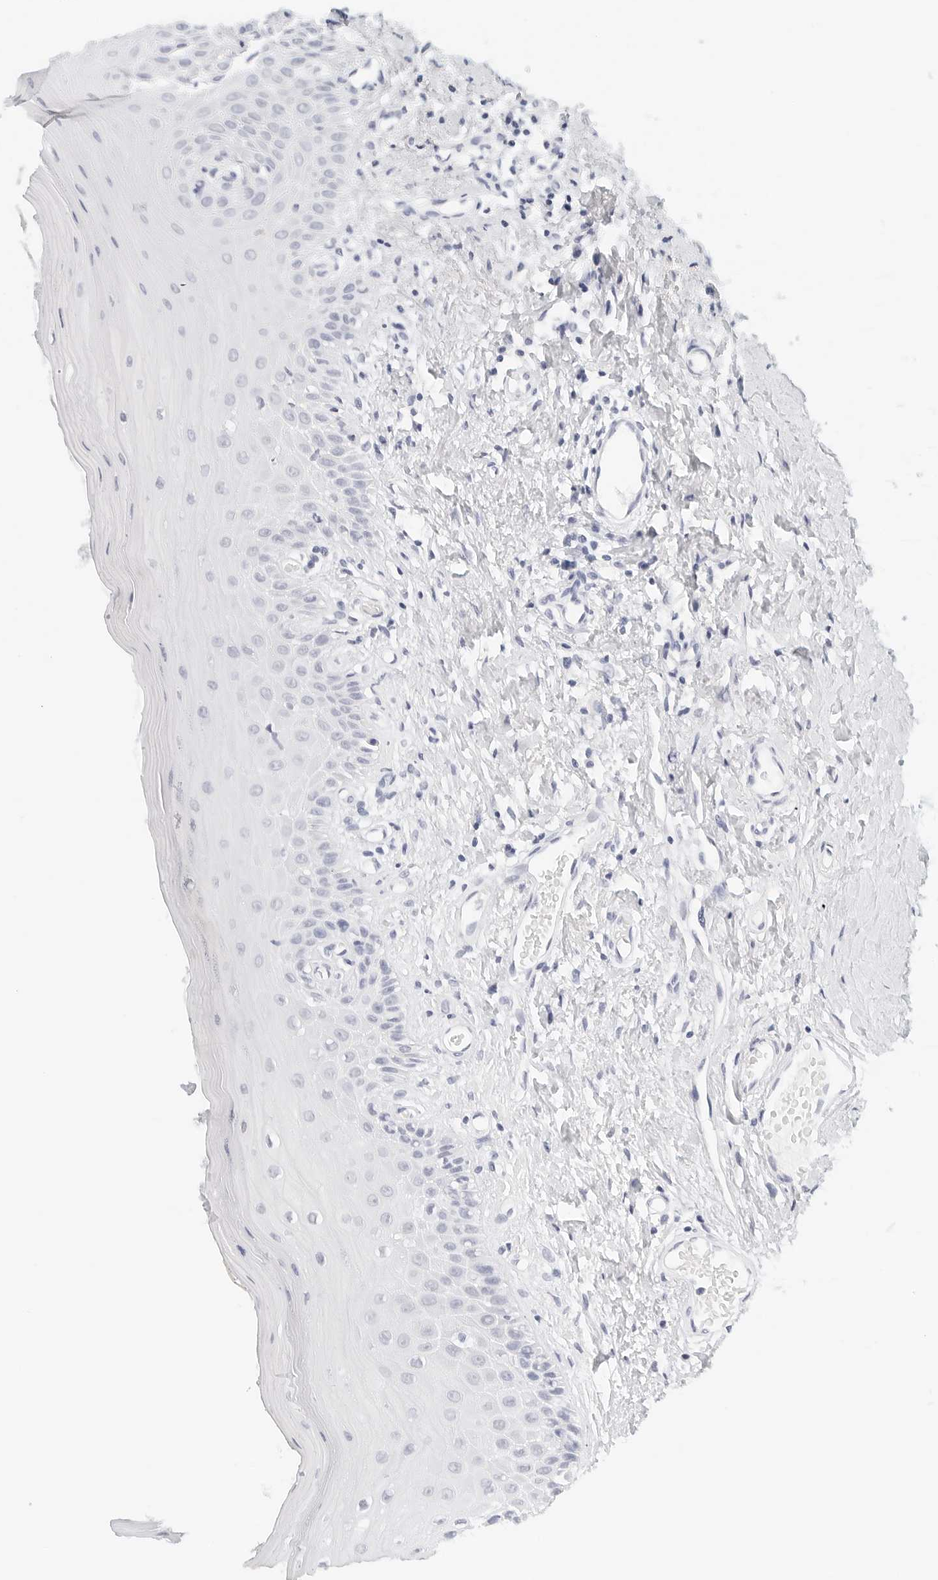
{"staining": {"intensity": "weak", "quantity": "<25%", "location": "nuclear"}, "tissue": "oral mucosa", "cell_type": "Squamous epithelial cells", "image_type": "normal", "snomed": [{"axis": "morphology", "description": "Normal tissue, NOS"}, {"axis": "topography", "description": "Oral tissue"}], "caption": "This is an immunohistochemistry (IHC) image of normal oral mucosa. There is no positivity in squamous epithelial cells.", "gene": "CD22", "patient": {"sex": "male", "age": 66}}